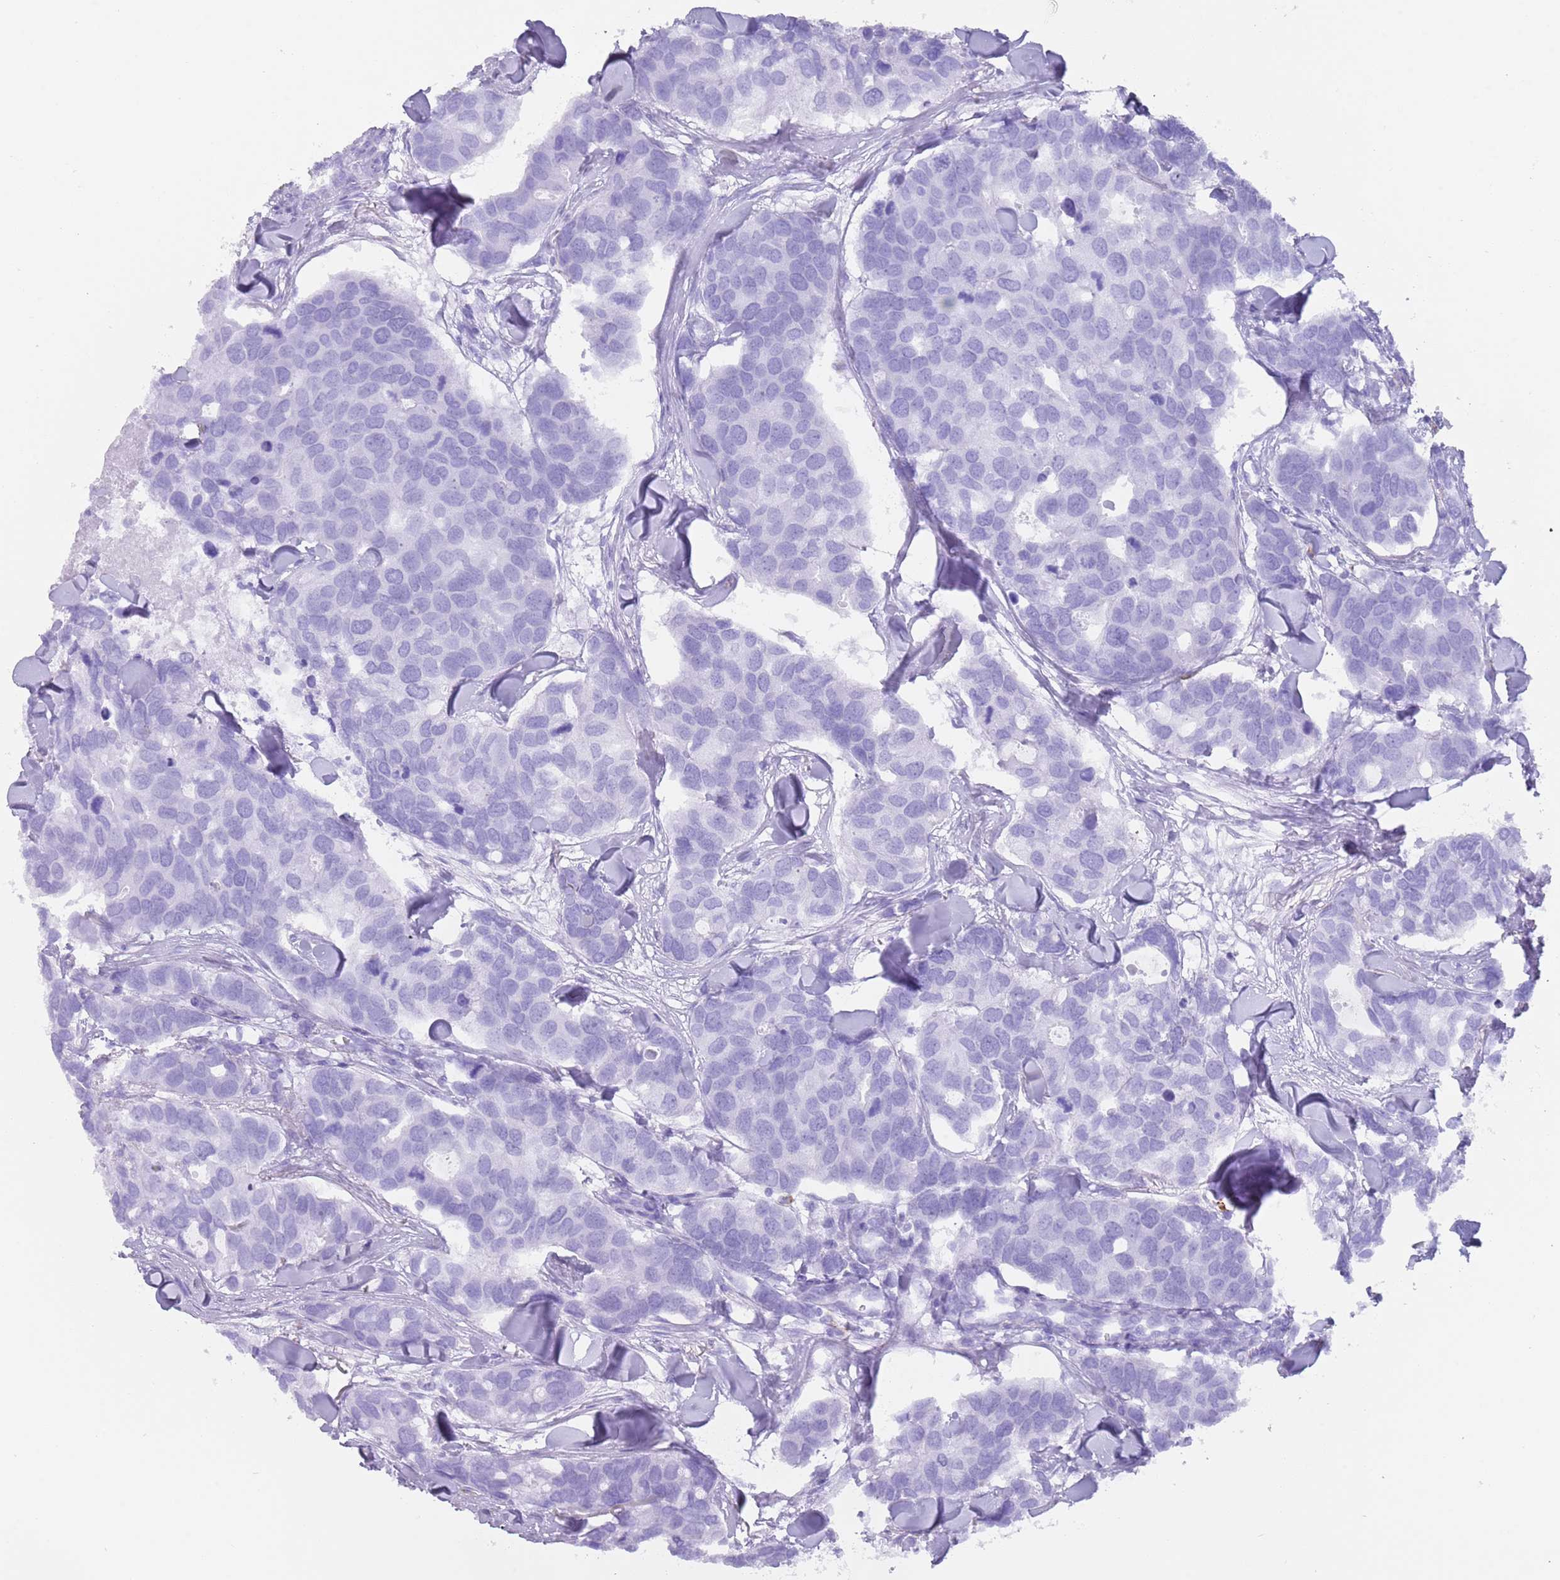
{"staining": {"intensity": "negative", "quantity": "none", "location": "none"}, "tissue": "breast cancer", "cell_type": "Tumor cells", "image_type": "cancer", "snomed": [{"axis": "morphology", "description": "Duct carcinoma"}, {"axis": "topography", "description": "Breast"}], "caption": "This is an IHC micrograph of human breast infiltrating ductal carcinoma. There is no positivity in tumor cells.", "gene": "MYADML2", "patient": {"sex": "female", "age": 83}}